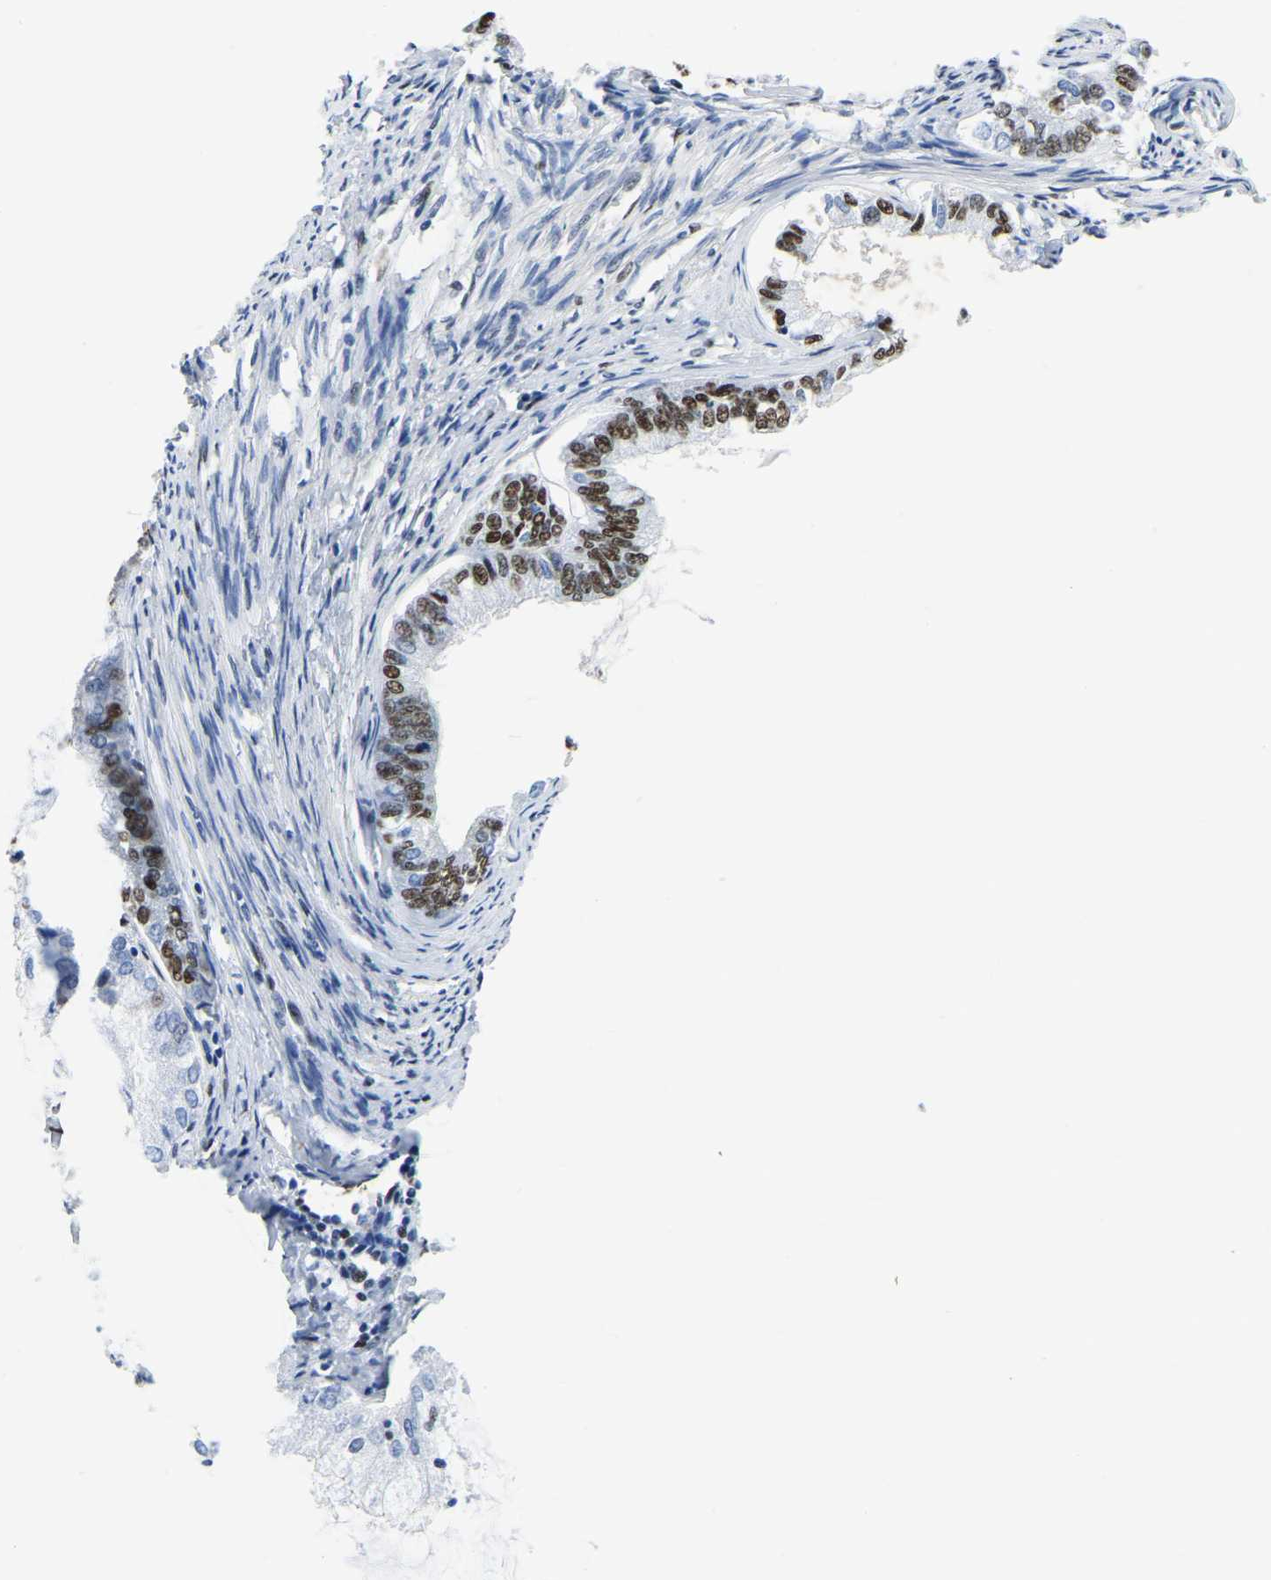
{"staining": {"intensity": "moderate", "quantity": ">75%", "location": "nuclear"}, "tissue": "endometrial cancer", "cell_type": "Tumor cells", "image_type": "cancer", "snomed": [{"axis": "morphology", "description": "Adenocarcinoma, NOS"}, {"axis": "topography", "description": "Endometrium"}], "caption": "Tumor cells show medium levels of moderate nuclear positivity in about >75% of cells in adenocarcinoma (endometrial).", "gene": "UBA1", "patient": {"sex": "female", "age": 86}}